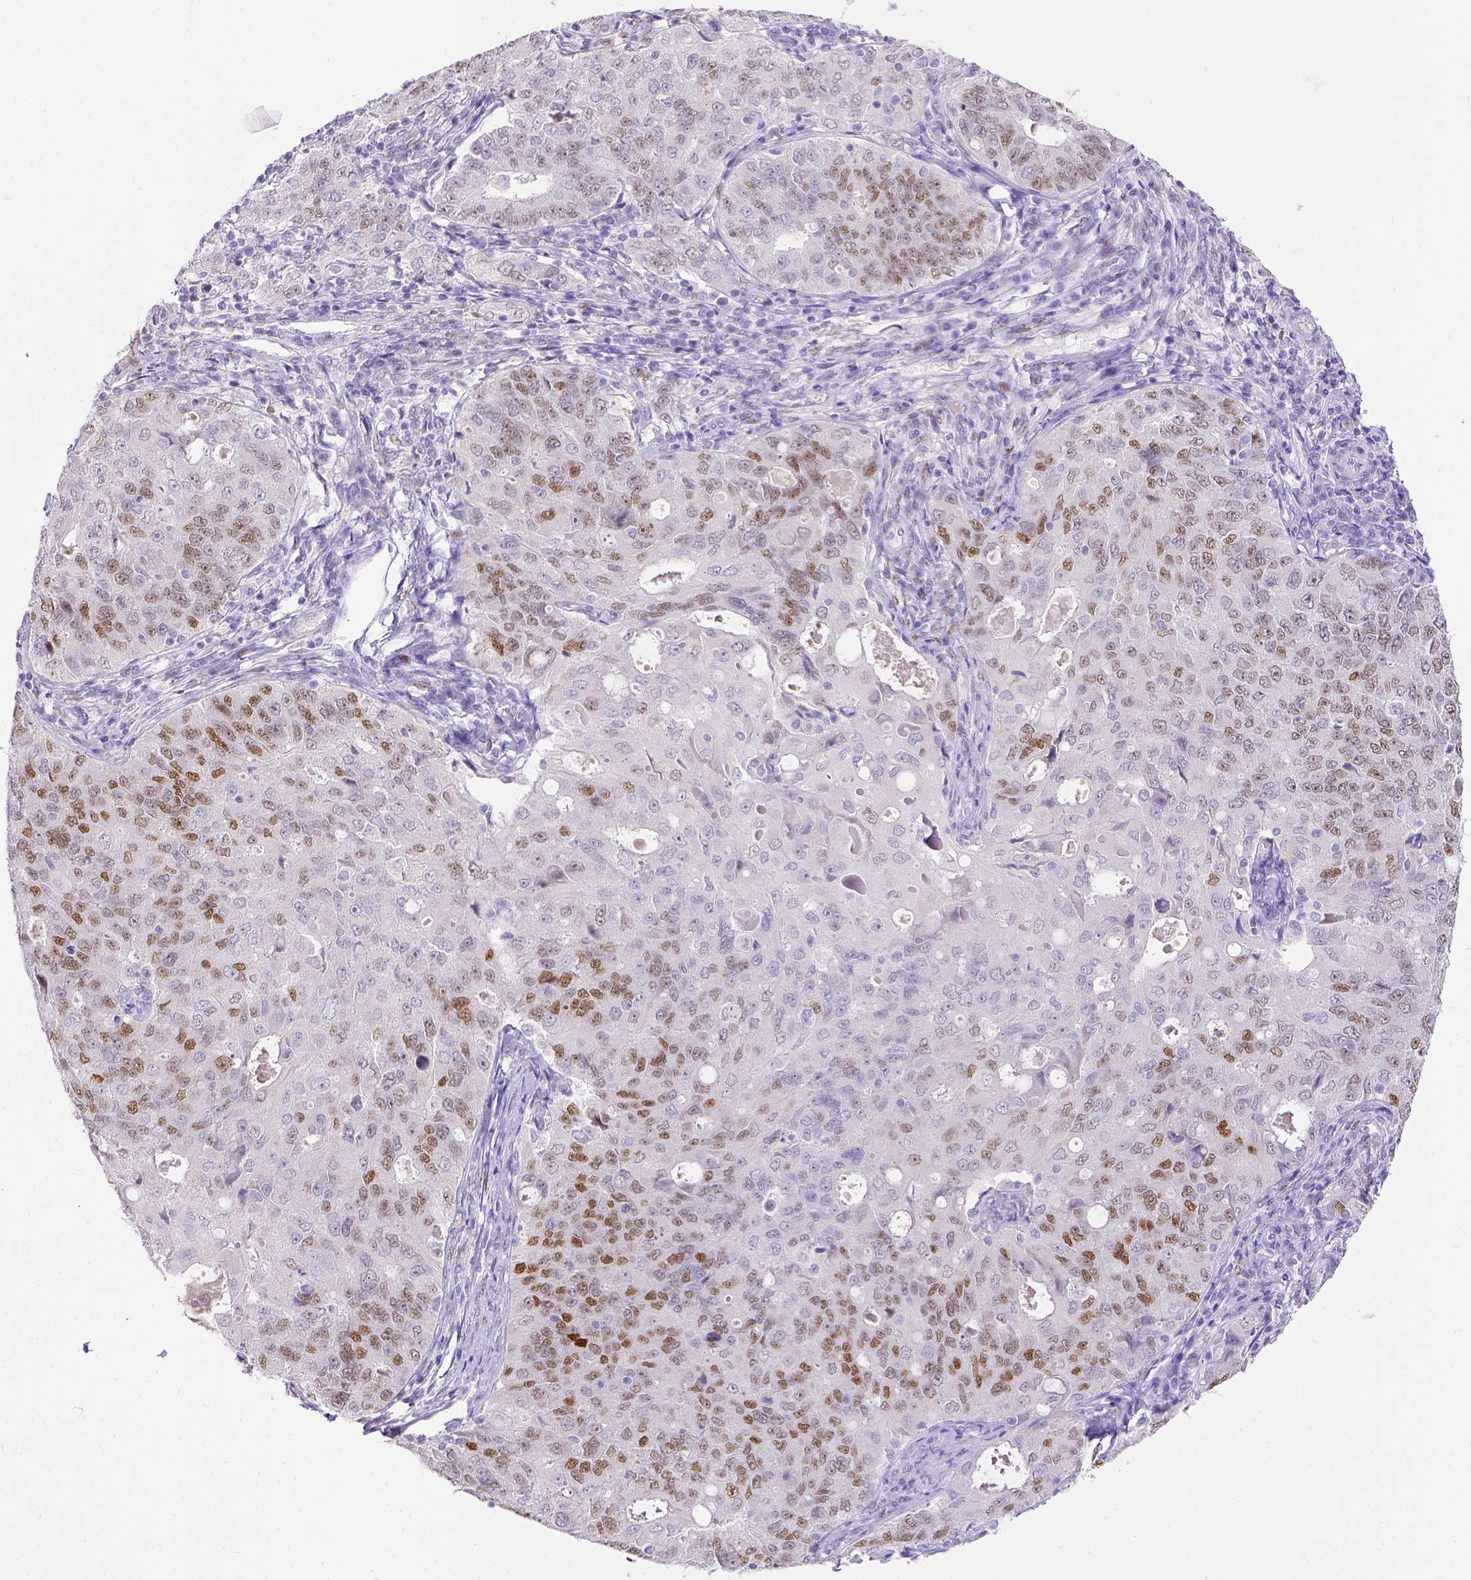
{"staining": {"intensity": "moderate", "quantity": "<25%", "location": "nuclear"}, "tissue": "endometrial cancer", "cell_type": "Tumor cells", "image_type": "cancer", "snomed": [{"axis": "morphology", "description": "Adenocarcinoma, NOS"}, {"axis": "topography", "description": "Endometrium"}], "caption": "Human endometrial cancer (adenocarcinoma) stained with a brown dye shows moderate nuclear positive staining in approximately <25% of tumor cells.", "gene": "ESR1", "patient": {"sex": "female", "age": 43}}